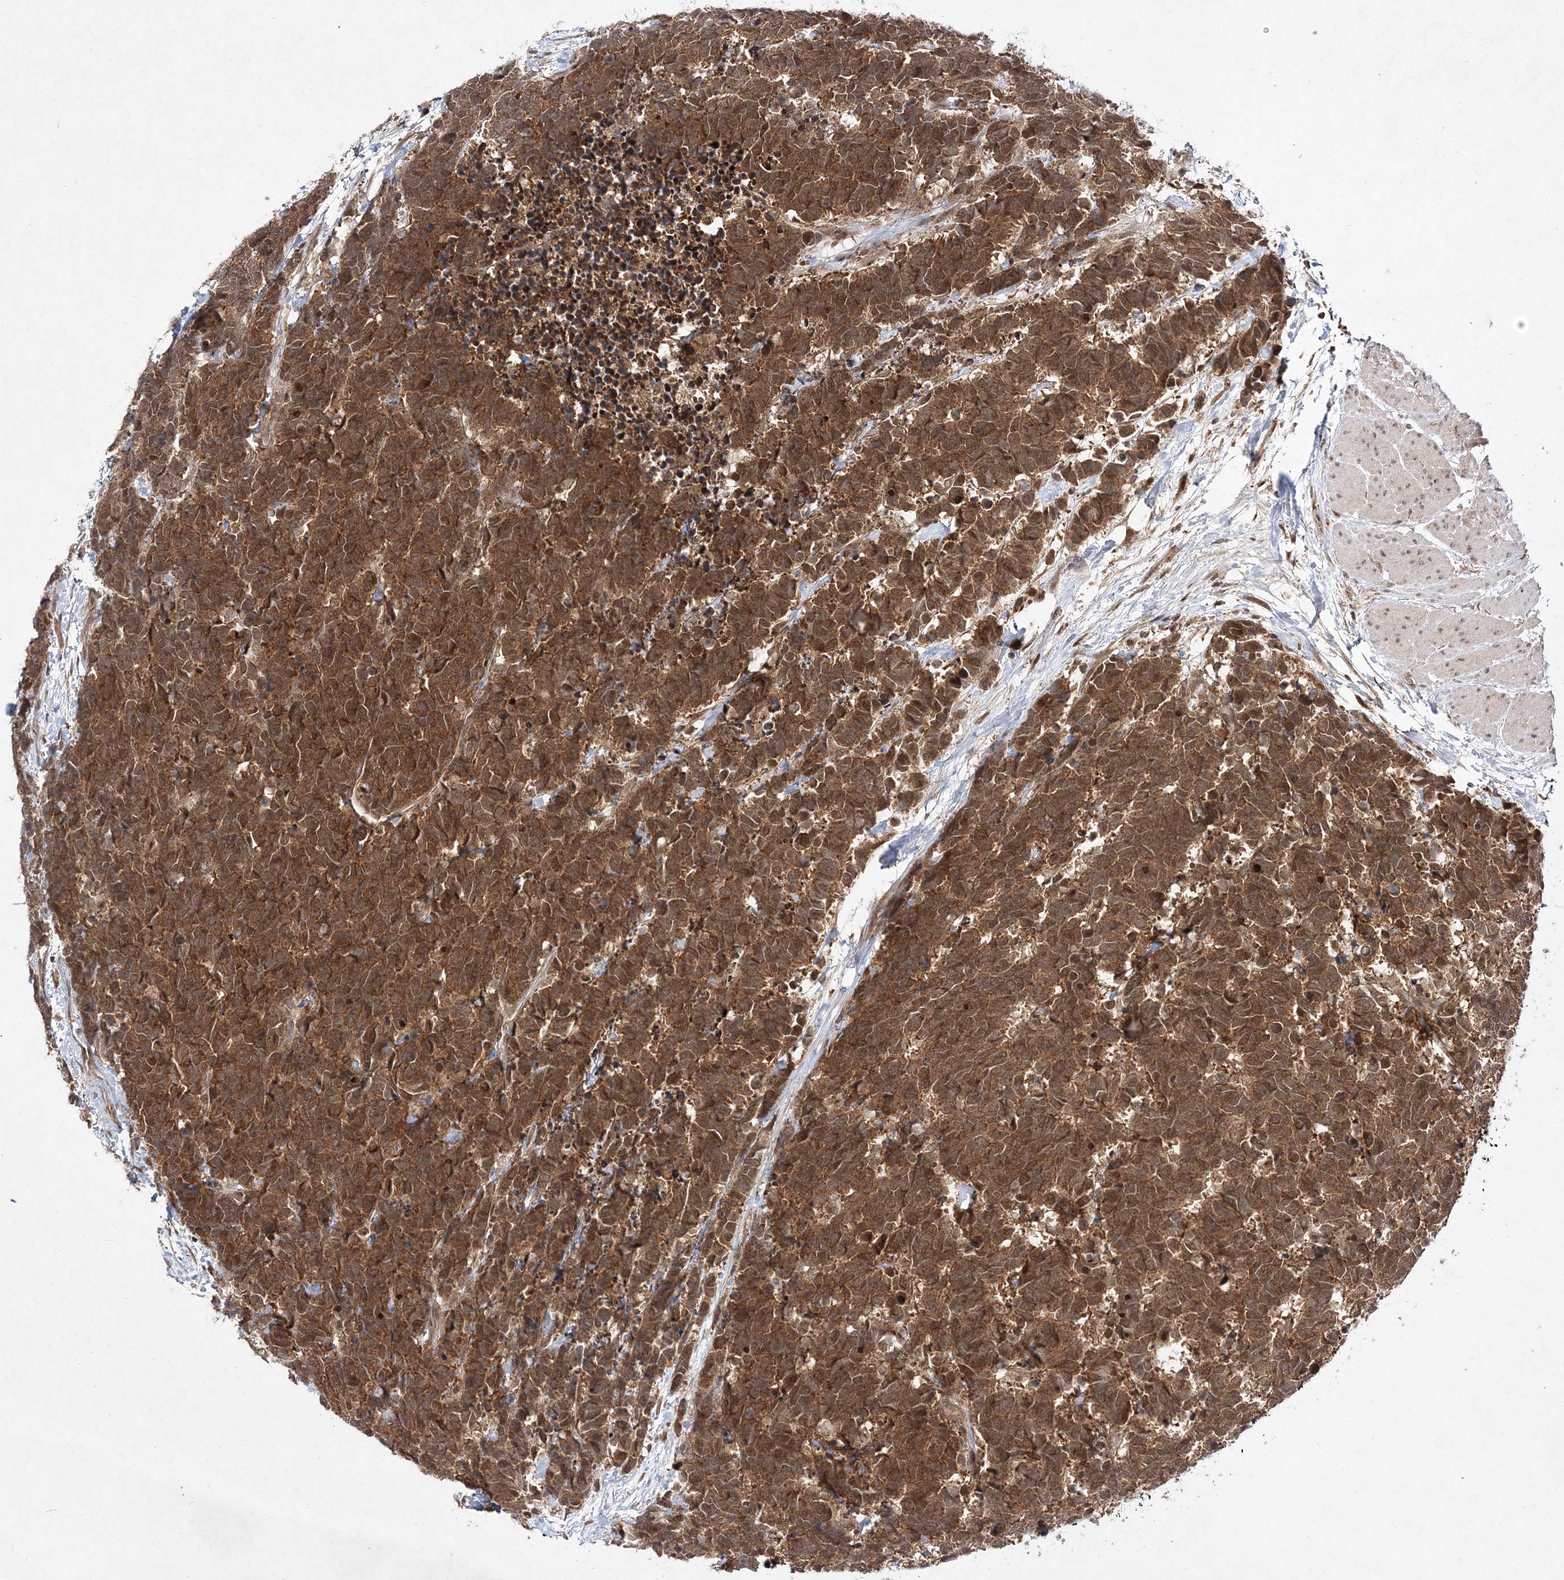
{"staining": {"intensity": "moderate", "quantity": ">75%", "location": "cytoplasmic/membranous"}, "tissue": "carcinoid", "cell_type": "Tumor cells", "image_type": "cancer", "snomed": [{"axis": "morphology", "description": "Carcinoma, NOS"}, {"axis": "morphology", "description": "Carcinoid, malignant, NOS"}, {"axis": "topography", "description": "Urinary bladder"}], "caption": "Brown immunohistochemical staining in carcinoid (malignant) exhibits moderate cytoplasmic/membranous expression in approximately >75% of tumor cells. Using DAB (brown) and hematoxylin (blue) stains, captured at high magnification using brightfield microscopy.", "gene": "NIF3L1", "patient": {"sex": "male", "age": 57}}